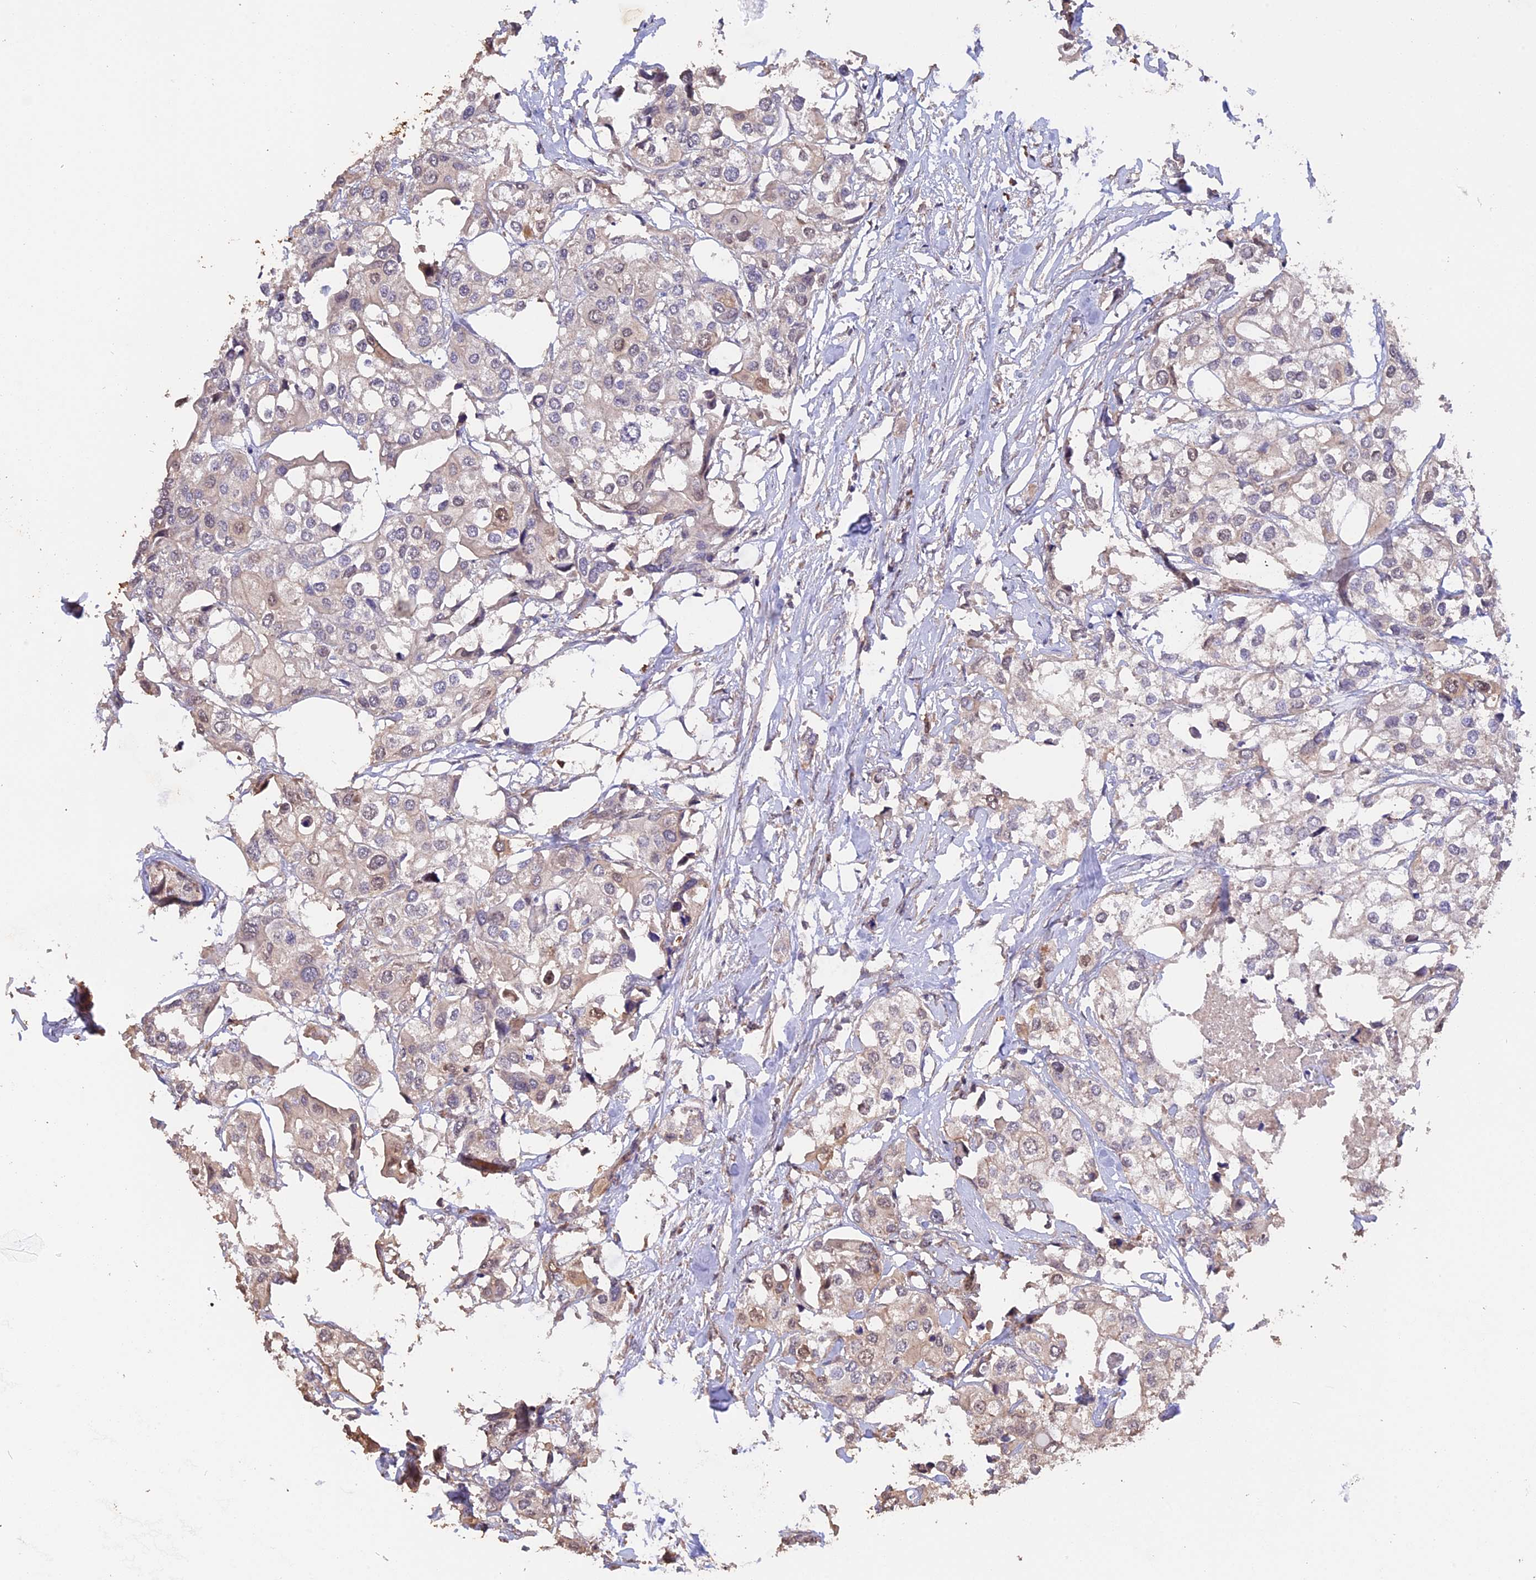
{"staining": {"intensity": "weak", "quantity": "25%-75%", "location": "cytoplasmic/membranous"}, "tissue": "urothelial cancer", "cell_type": "Tumor cells", "image_type": "cancer", "snomed": [{"axis": "morphology", "description": "Urothelial carcinoma, High grade"}, {"axis": "topography", "description": "Urinary bladder"}], "caption": "Immunohistochemistry histopathology image of high-grade urothelial carcinoma stained for a protein (brown), which reveals low levels of weak cytoplasmic/membranous positivity in about 25%-75% of tumor cells.", "gene": "RASAL1", "patient": {"sex": "male", "age": 64}}